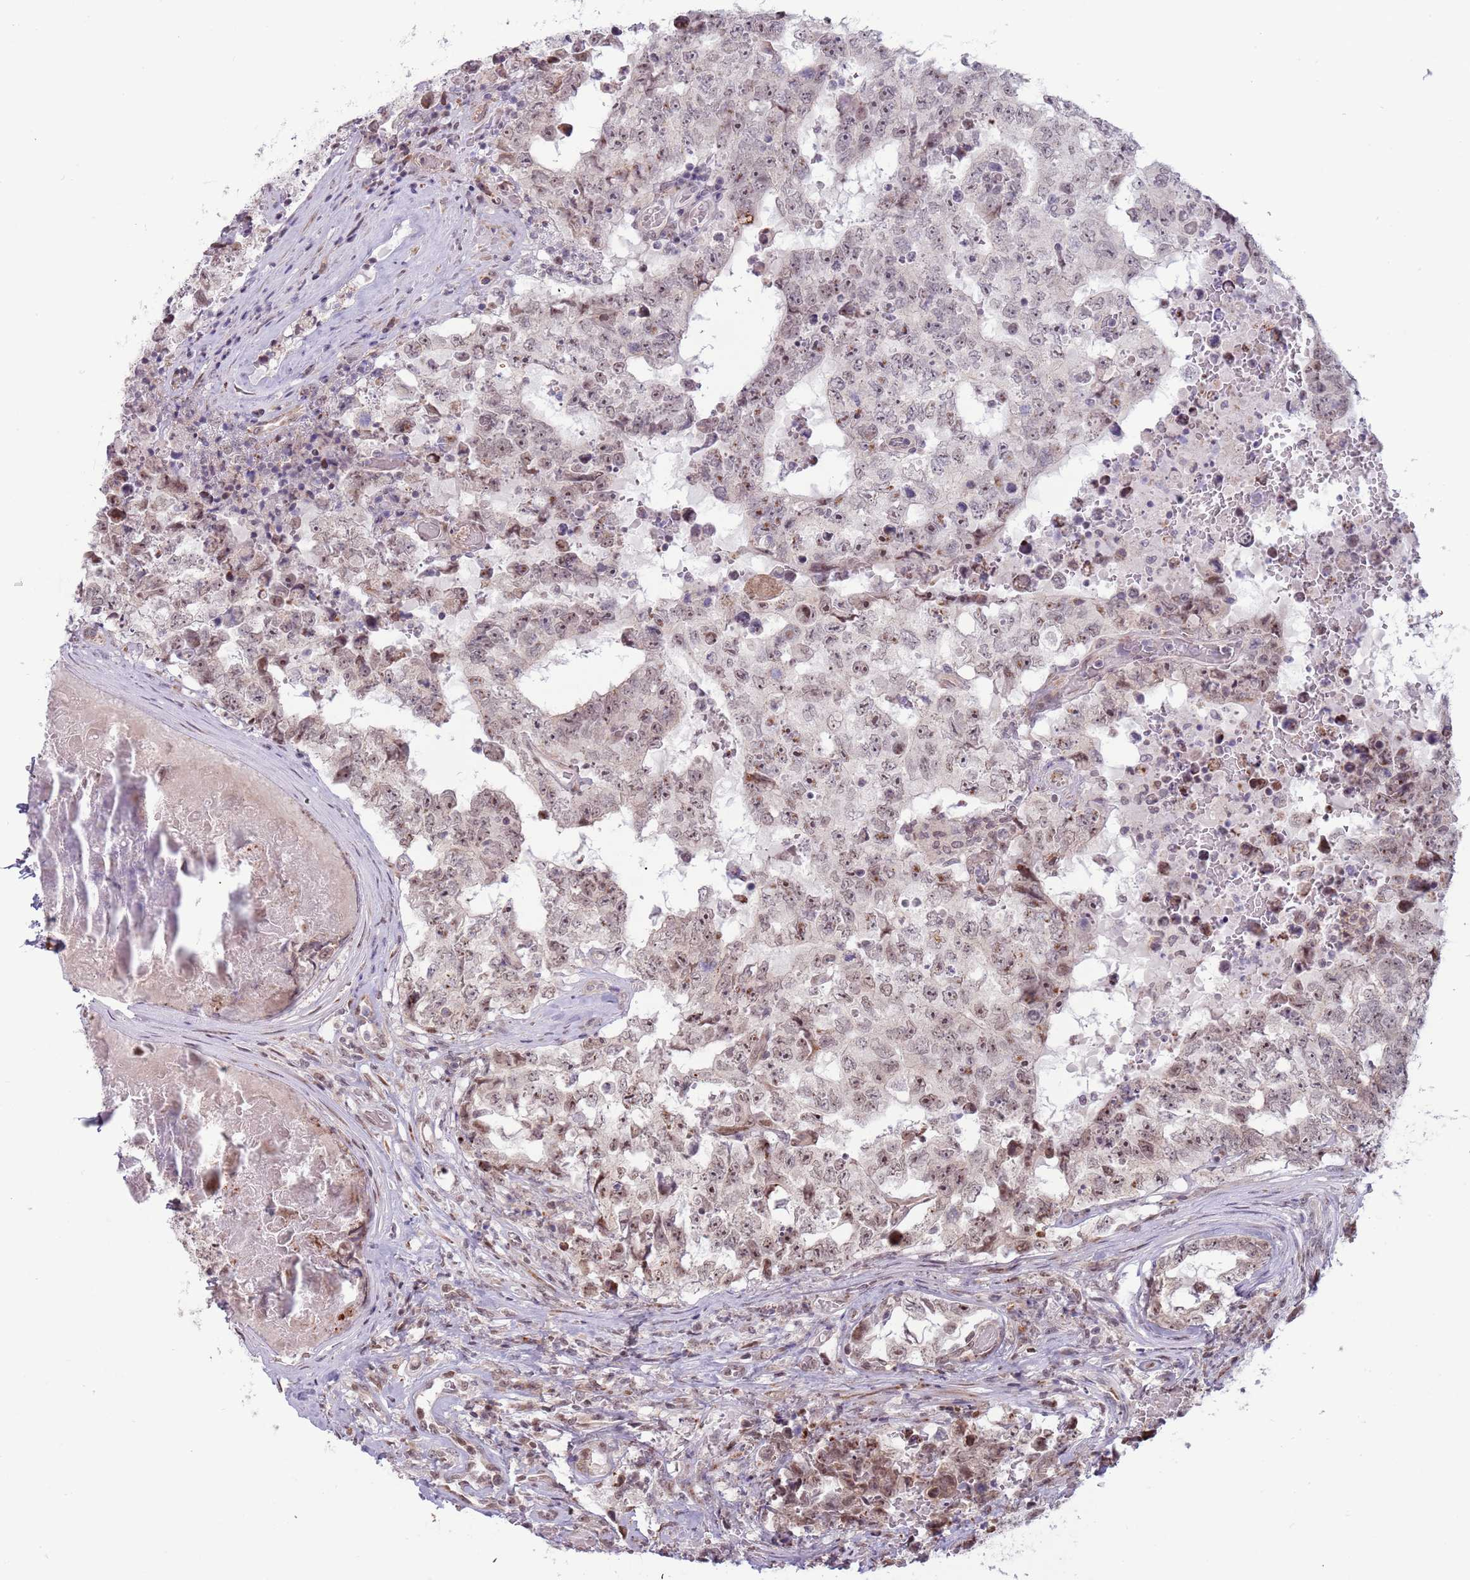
{"staining": {"intensity": "weak", "quantity": "25%-75%", "location": "nuclear"}, "tissue": "testis cancer", "cell_type": "Tumor cells", "image_type": "cancer", "snomed": [{"axis": "morphology", "description": "Normal tissue, NOS"}, {"axis": "morphology", "description": "Carcinoma, Embryonal, NOS"}, {"axis": "topography", "description": "Testis"}, {"axis": "topography", "description": "Epididymis"}], "caption": "This is an image of immunohistochemistry staining of embryonal carcinoma (testis), which shows weak expression in the nuclear of tumor cells.", "gene": "BARD1", "patient": {"sex": "male", "age": 25}}